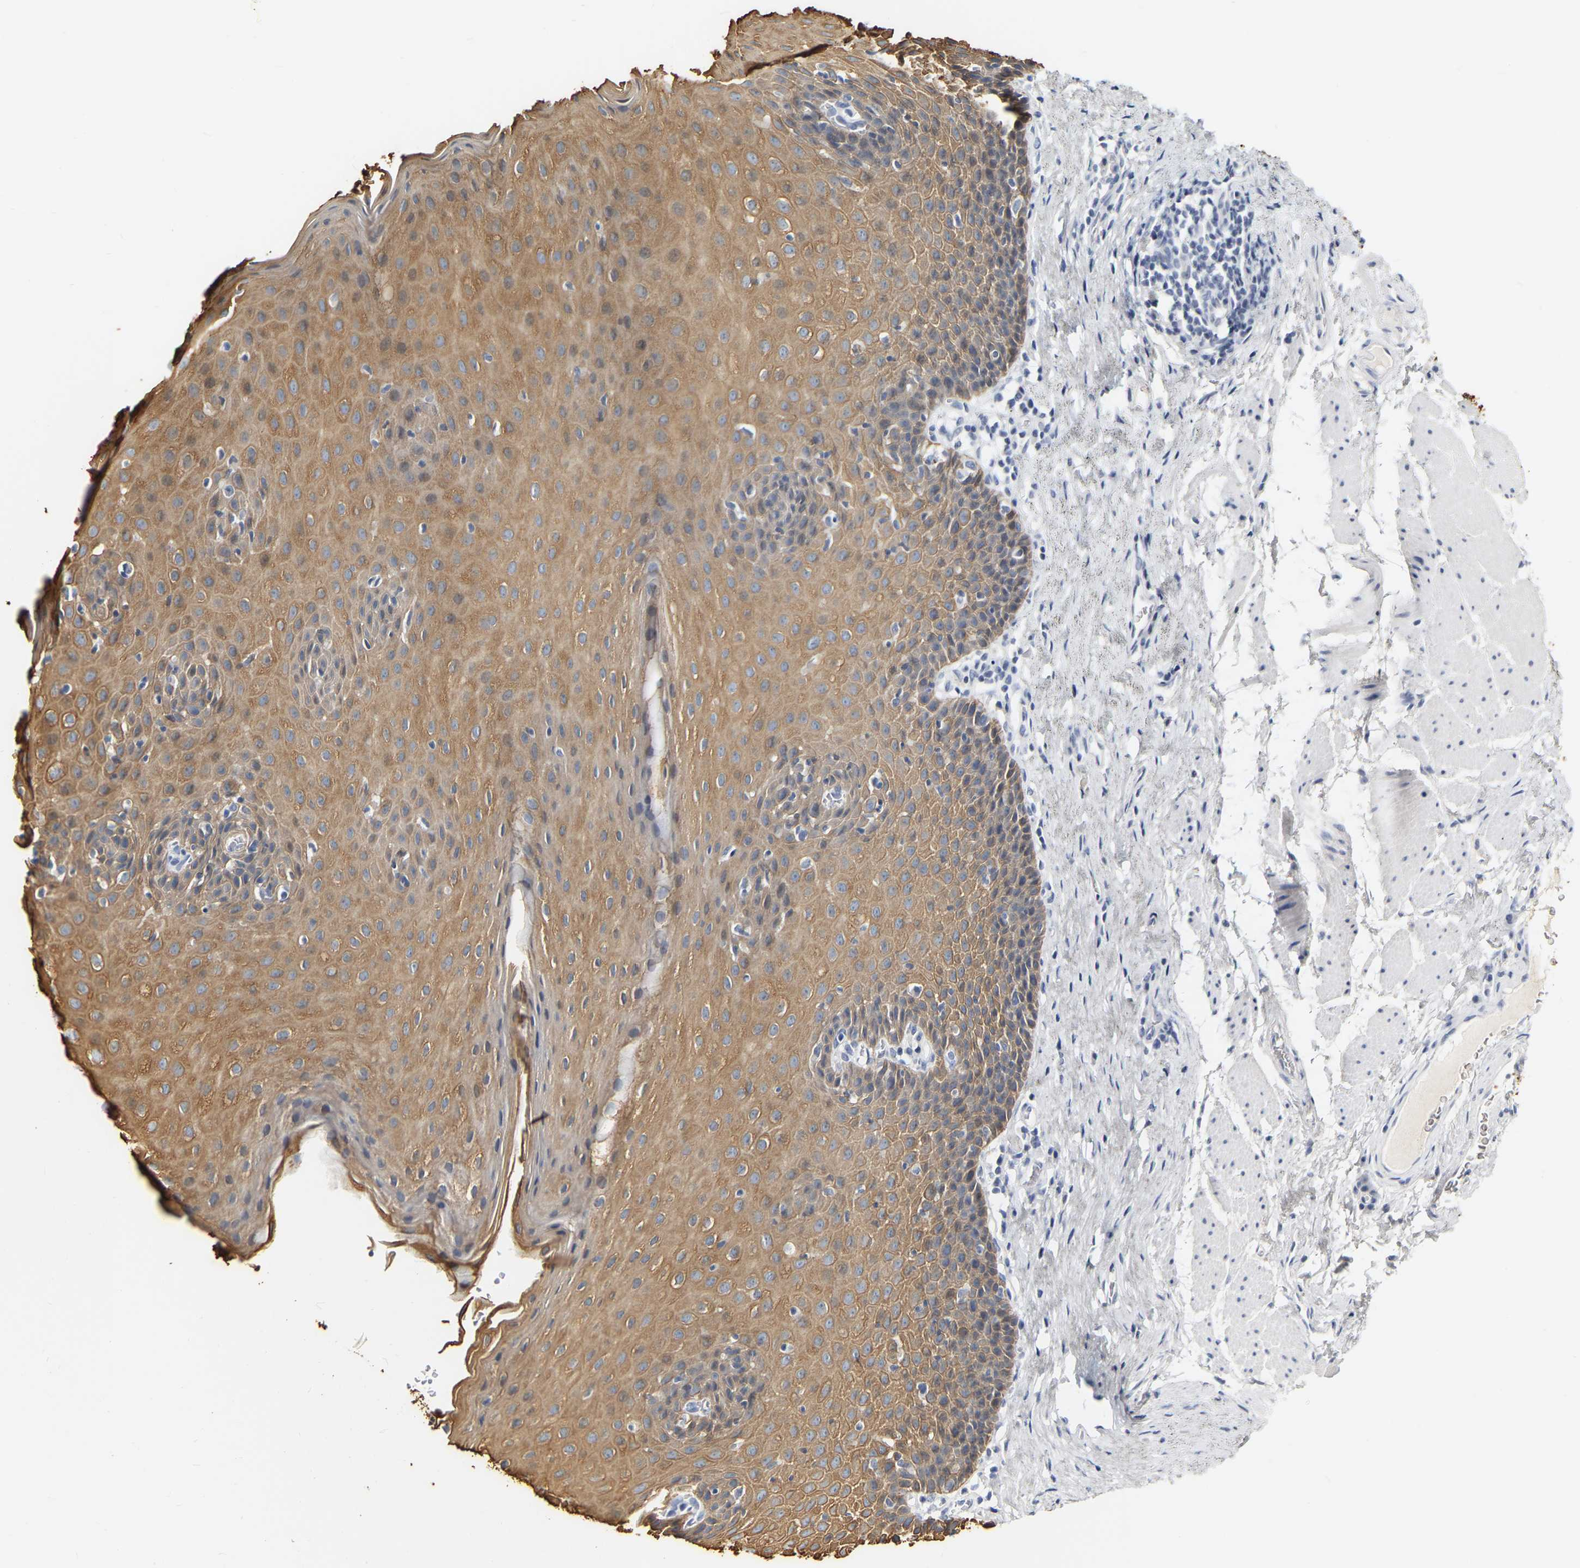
{"staining": {"intensity": "moderate", "quantity": ">75%", "location": "cytoplasmic/membranous"}, "tissue": "esophagus", "cell_type": "Squamous epithelial cells", "image_type": "normal", "snomed": [{"axis": "morphology", "description": "Normal tissue, NOS"}, {"axis": "topography", "description": "Esophagus"}], "caption": "A brown stain highlights moderate cytoplasmic/membranous staining of a protein in squamous epithelial cells of normal human esophagus. The protein of interest is shown in brown color, while the nuclei are stained blue.", "gene": "KRT76", "patient": {"sex": "female", "age": 61}}